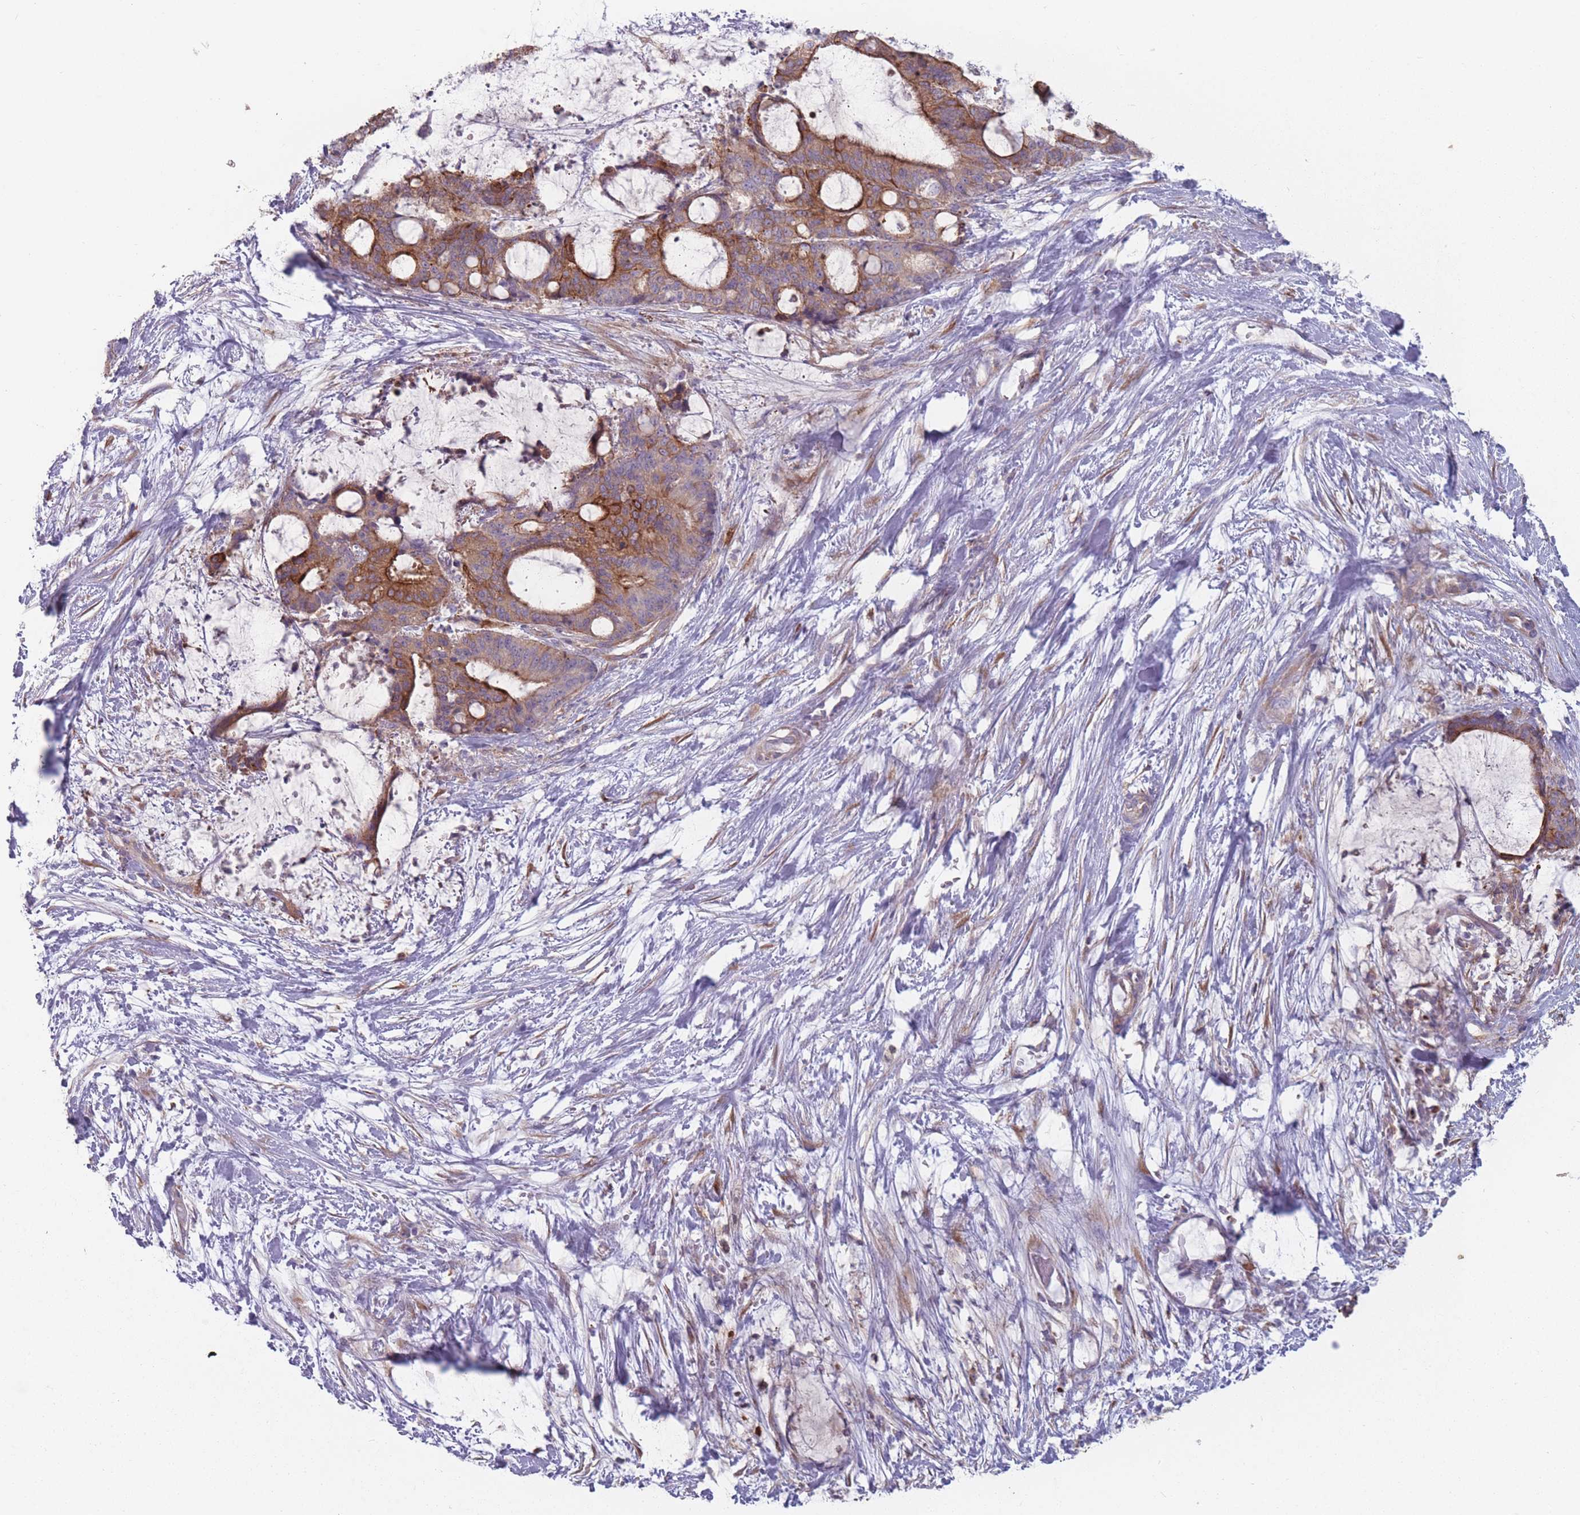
{"staining": {"intensity": "moderate", "quantity": "25%-75%", "location": "cytoplasmic/membranous"}, "tissue": "liver cancer", "cell_type": "Tumor cells", "image_type": "cancer", "snomed": [{"axis": "morphology", "description": "Normal tissue, NOS"}, {"axis": "morphology", "description": "Cholangiocarcinoma"}, {"axis": "topography", "description": "Liver"}, {"axis": "topography", "description": "Peripheral nerve tissue"}], "caption": "Immunohistochemical staining of human liver cancer shows moderate cytoplasmic/membranous protein staining in about 25%-75% of tumor cells.", "gene": "HSBP1L1", "patient": {"sex": "female", "age": 73}}